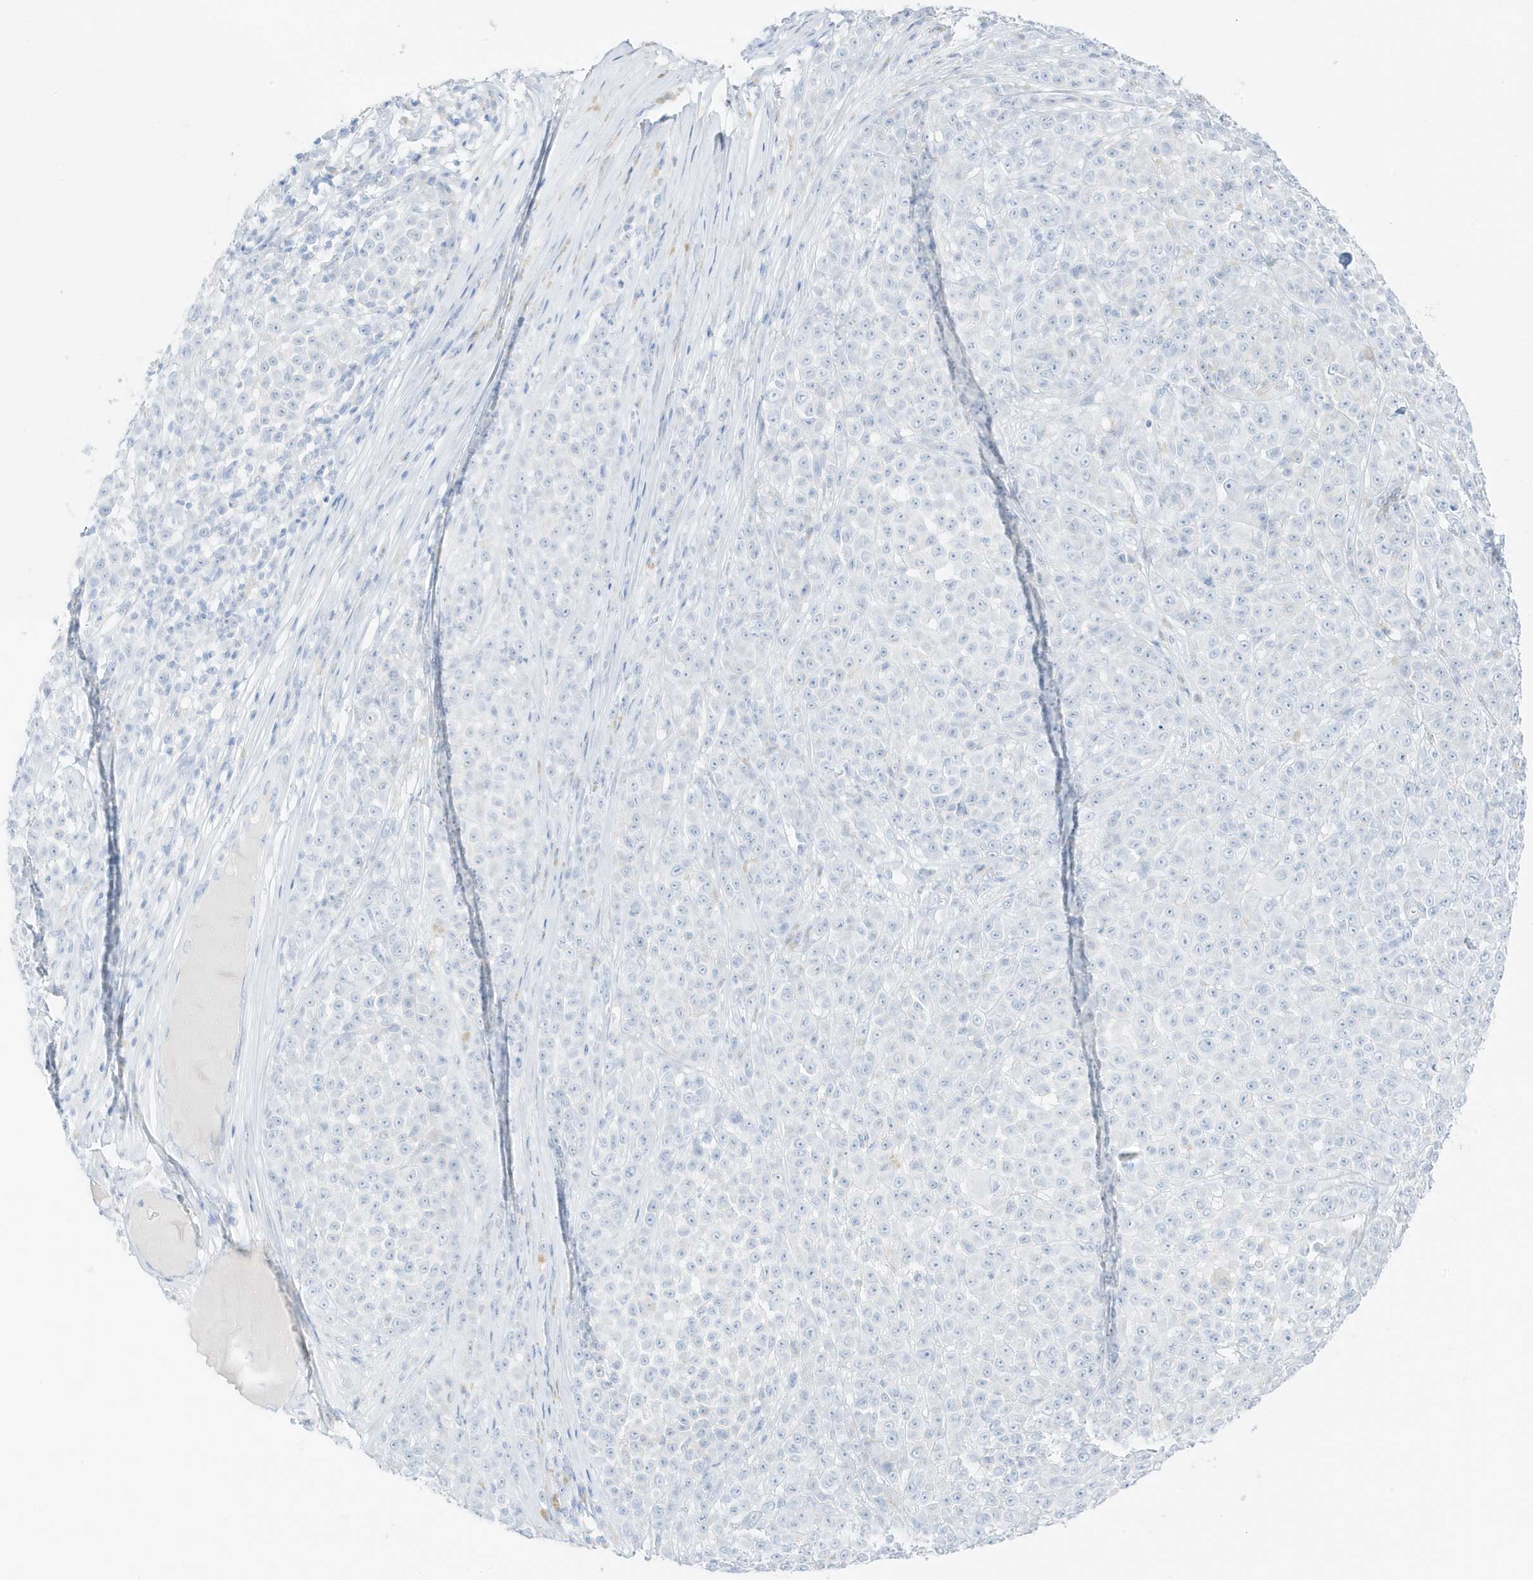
{"staining": {"intensity": "negative", "quantity": "none", "location": "none"}, "tissue": "melanoma", "cell_type": "Tumor cells", "image_type": "cancer", "snomed": [{"axis": "morphology", "description": "Malignant melanoma, NOS"}, {"axis": "topography", "description": "Skin"}], "caption": "Immunohistochemistry (IHC) image of human malignant melanoma stained for a protein (brown), which shows no staining in tumor cells. (IHC, brightfield microscopy, high magnification).", "gene": "SLC22A13", "patient": {"sex": "female", "age": 94}}